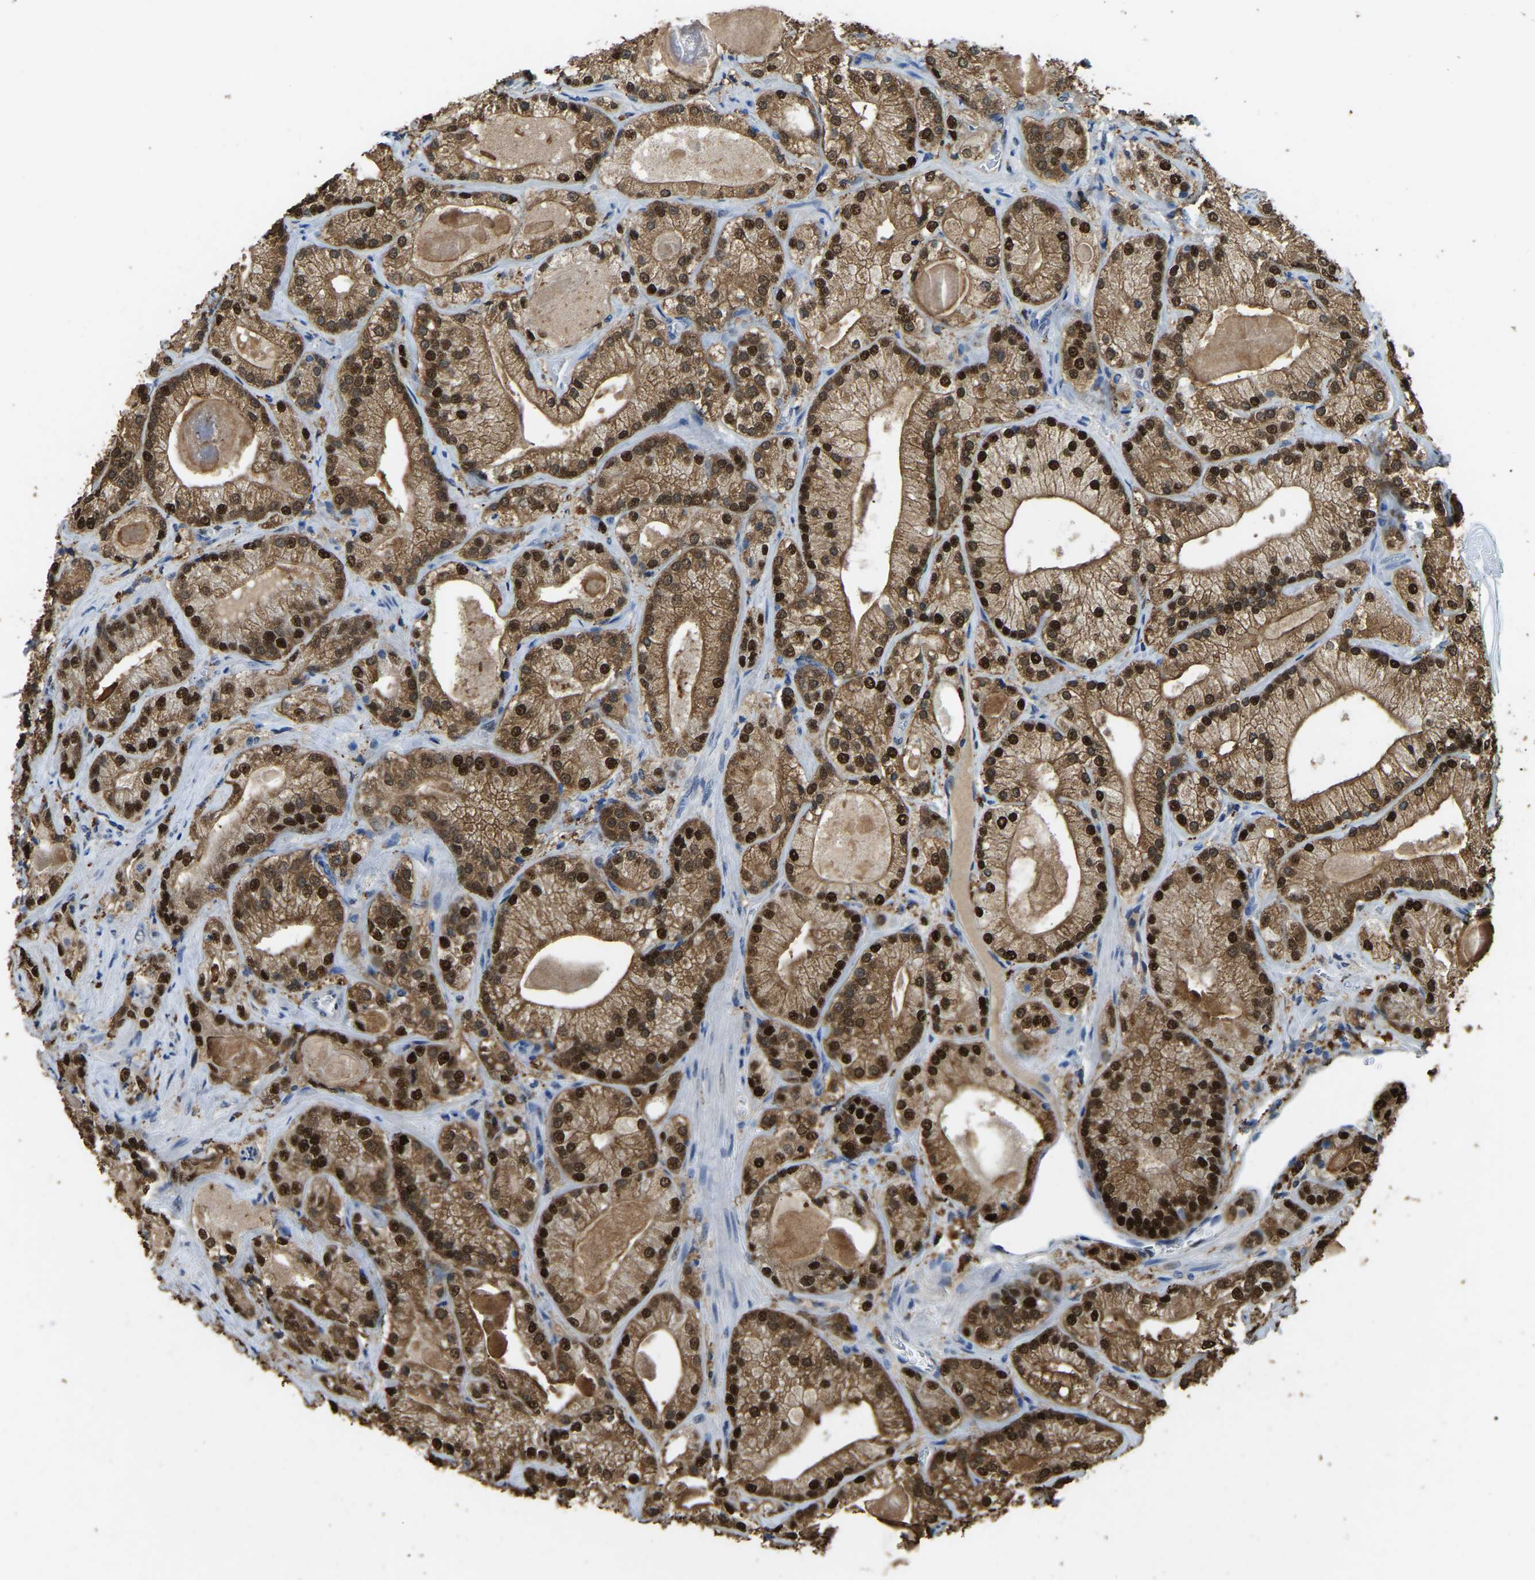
{"staining": {"intensity": "strong", "quantity": ">75%", "location": "cytoplasmic/membranous,nuclear"}, "tissue": "prostate cancer", "cell_type": "Tumor cells", "image_type": "cancer", "snomed": [{"axis": "morphology", "description": "Adenocarcinoma, Low grade"}, {"axis": "topography", "description": "Prostate"}], "caption": "A high-resolution photomicrograph shows immunohistochemistry staining of prostate cancer (adenocarcinoma (low-grade)), which demonstrates strong cytoplasmic/membranous and nuclear expression in approximately >75% of tumor cells.", "gene": "NANS", "patient": {"sex": "male", "age": 65}}